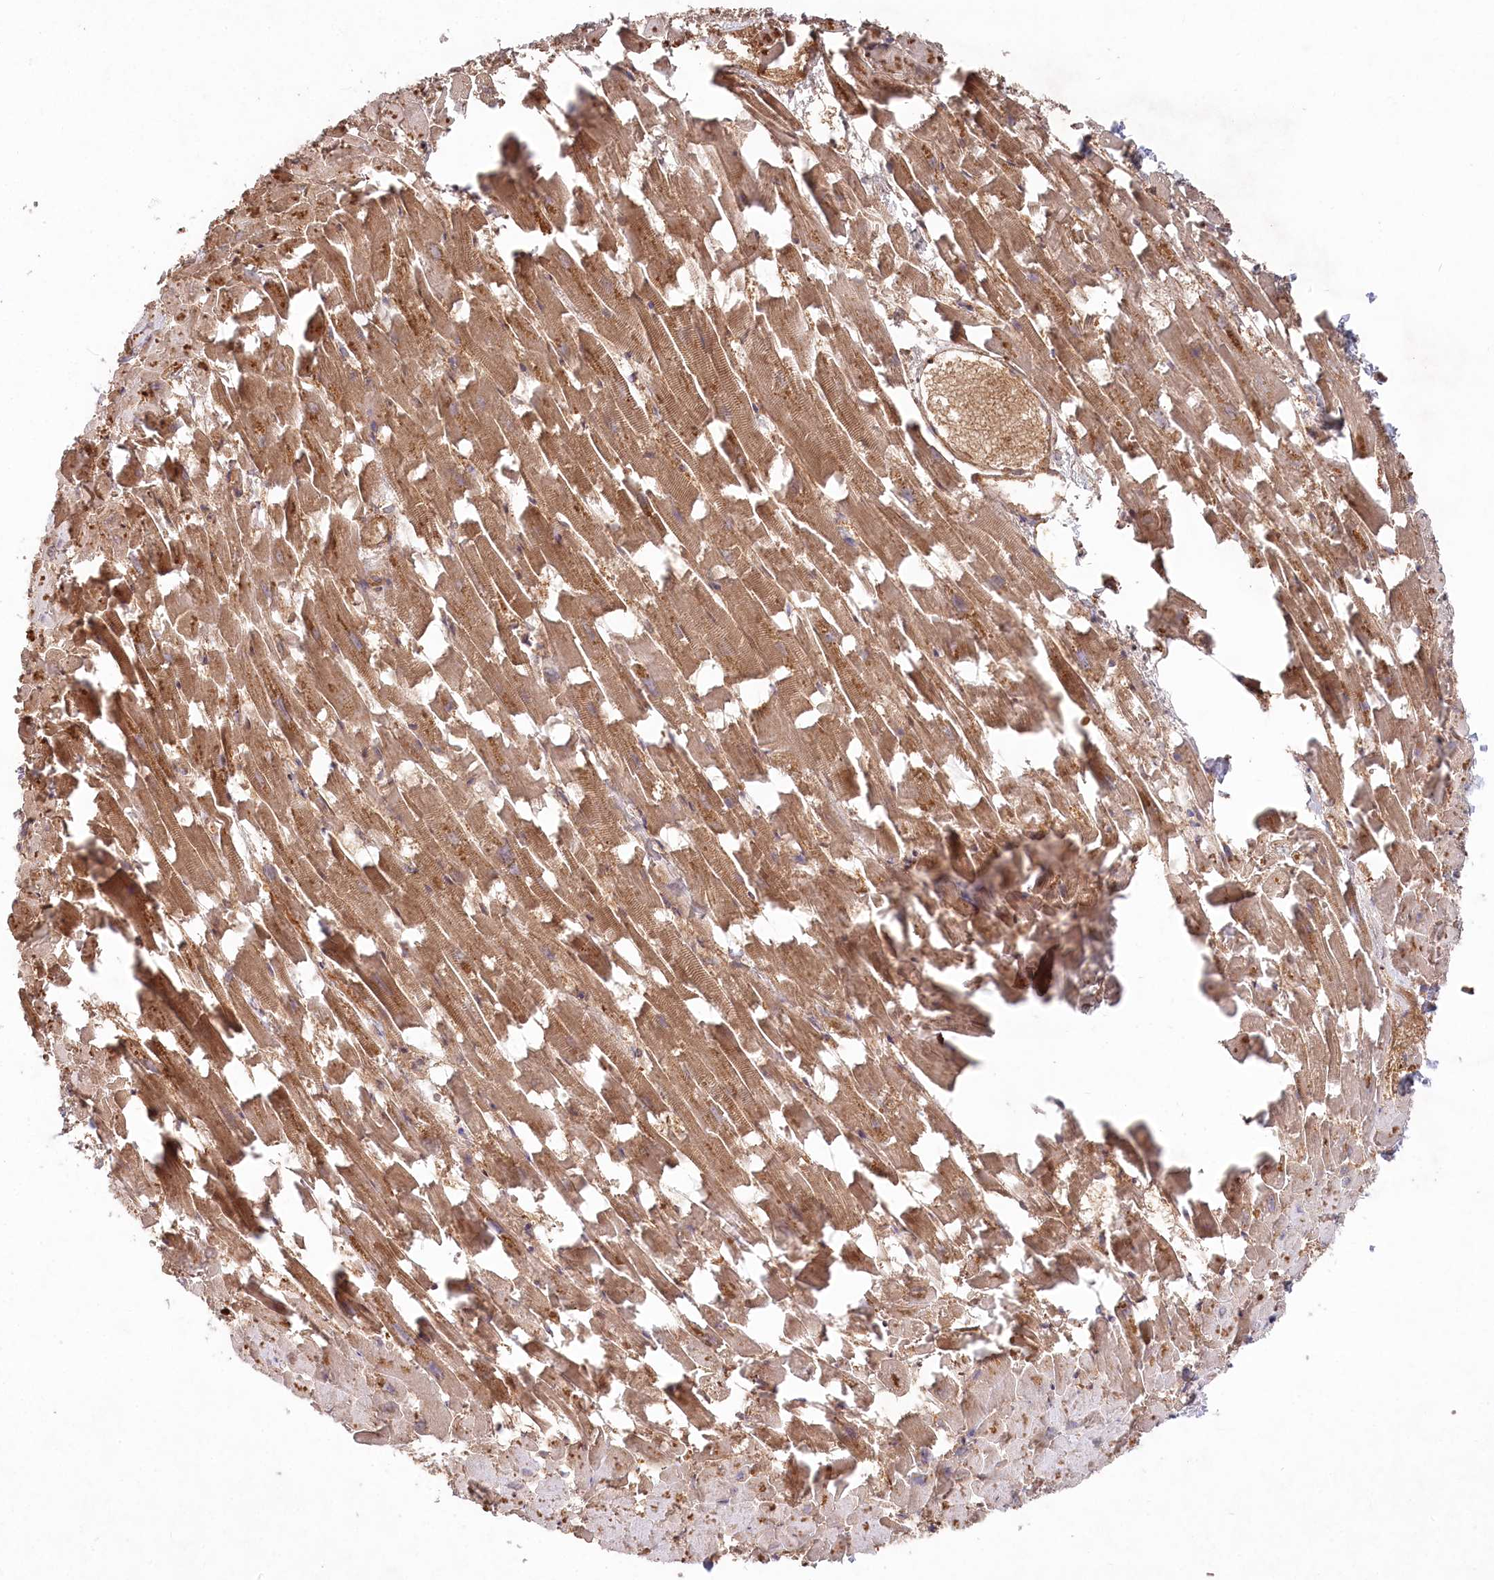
{"staining": {"intensity": "moderate", "quantity": ">75%", "location": "cytoplasmic/membranous,nuclear"}, "tissue": "heart muscle", "cell_type": "Cardiomyocytes", "image_type": "normal", "snomed": [{"axis": "morphology", "description": "Normal tissue, NOS"}, {"axis": "topography", "description": "Heart"}], "caption": "The micrograph displays staining of unremarkable heart muscle, revealing moderate cytoplasmic/membranous,nuclear protein positivity (brown color) within cardiomyocytes. The protein is stained brown, and the nuclei are stained in blue (DAB IHC with brightfield microscopy, high magnification).", "gene": "PSMA1", "patient": {"sex": "female", "age": 64}}